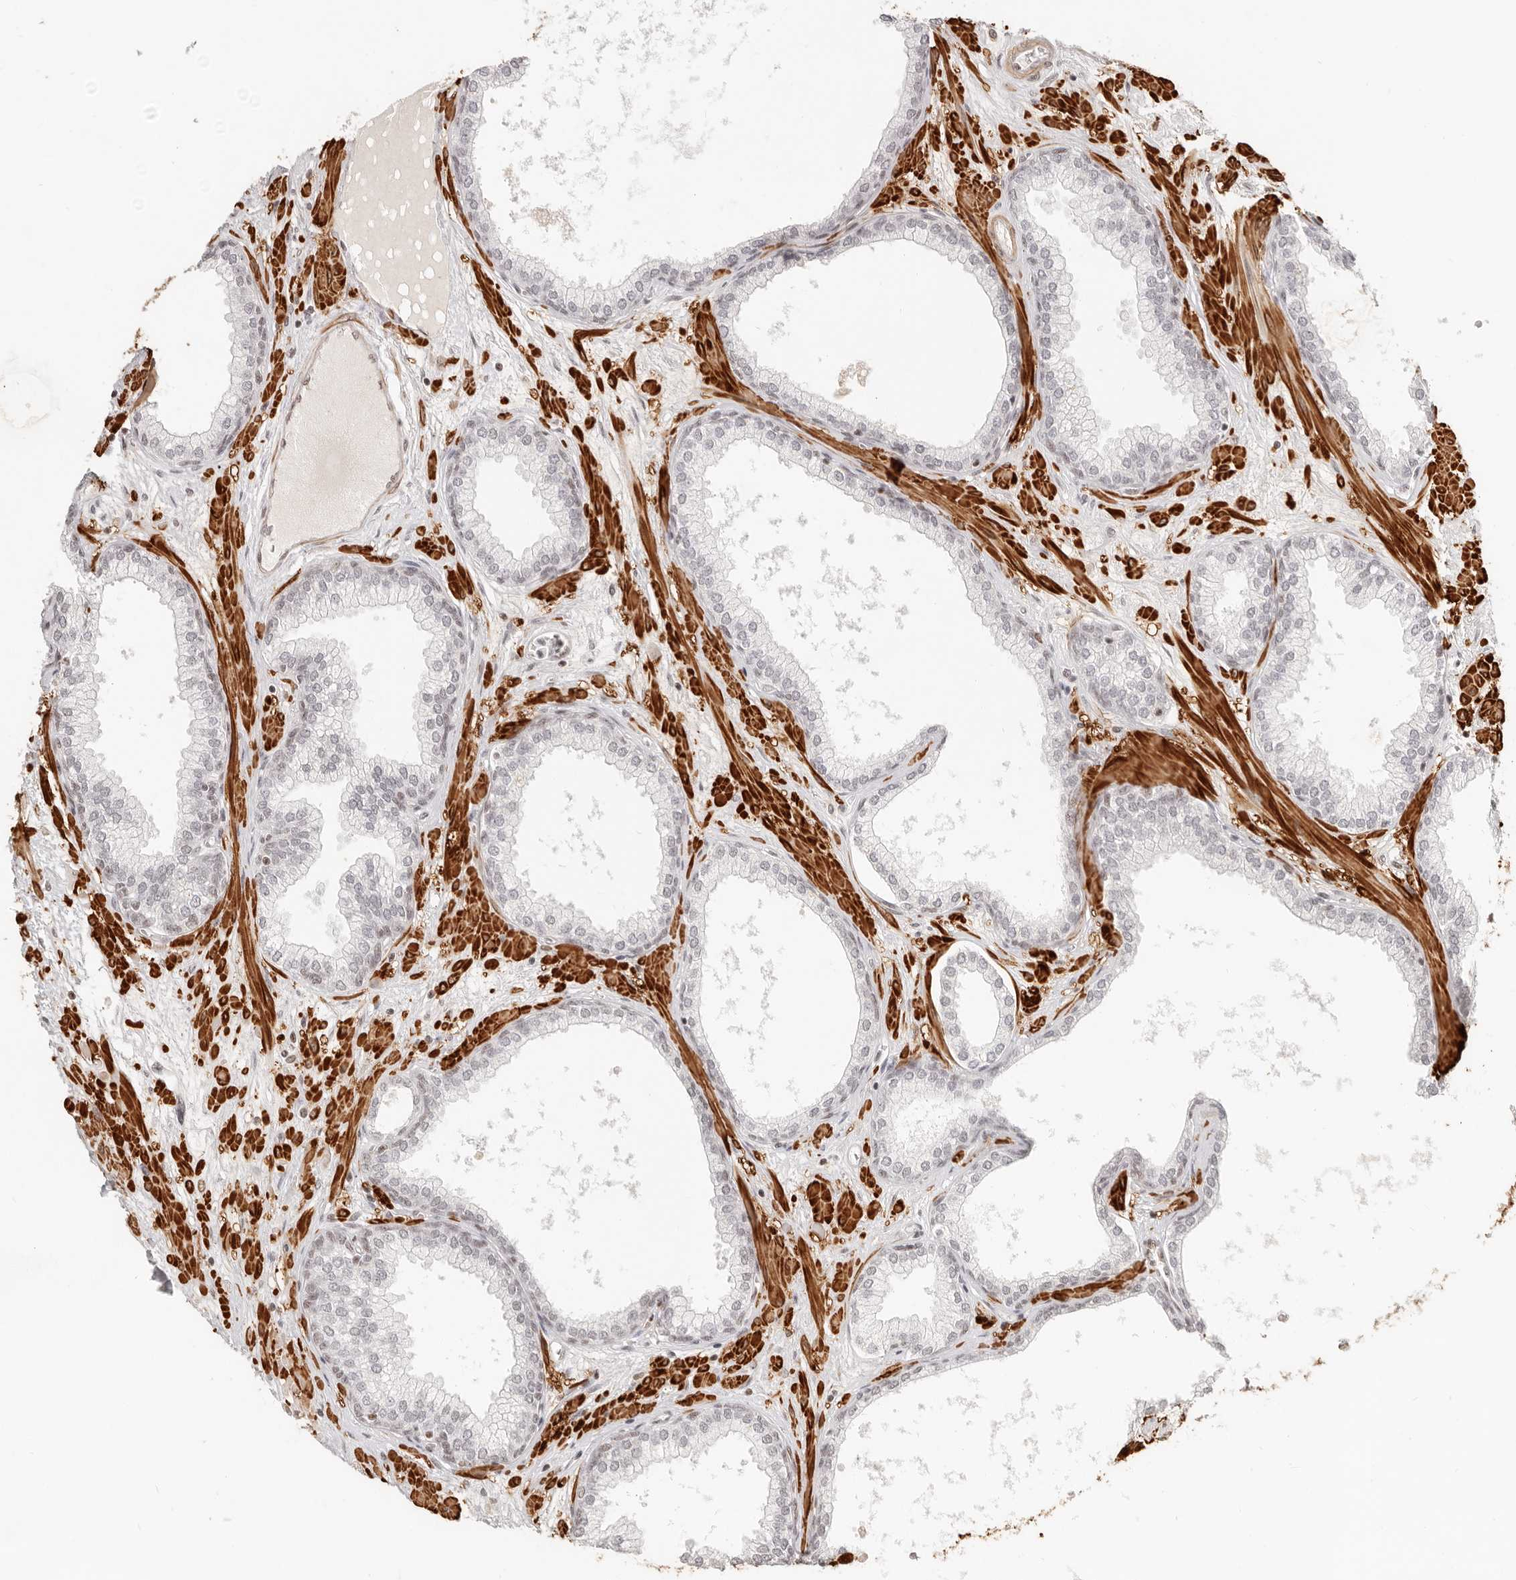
{"staining": {"intensity": "moderate", "quantity": "<25%", "location": "nuclear"}, "tissue": "prostate", "cell_type": "Glandular cells", "image_type": "normal", "snomed": [{"axis": "morphology", "description": "Normal tissue, NOS"}, {"axis": "morphology", "description": "Urothelial carcinoma, Low grade"}, {"axis": "topography", "description": "Urinary bladder"}, {"axis": "topography", "description": "Prostate"}], "caption": "Immunohistochemical staining of benign prostate exhibits <25% levels of moderate nuclear protein expression in approximately <25% of glandular cells. The protein of interest is shown in brown color, while the nuclei are stained blue.", "gene": "GABPA", "patient": {"sex": "male", "age": 60}}